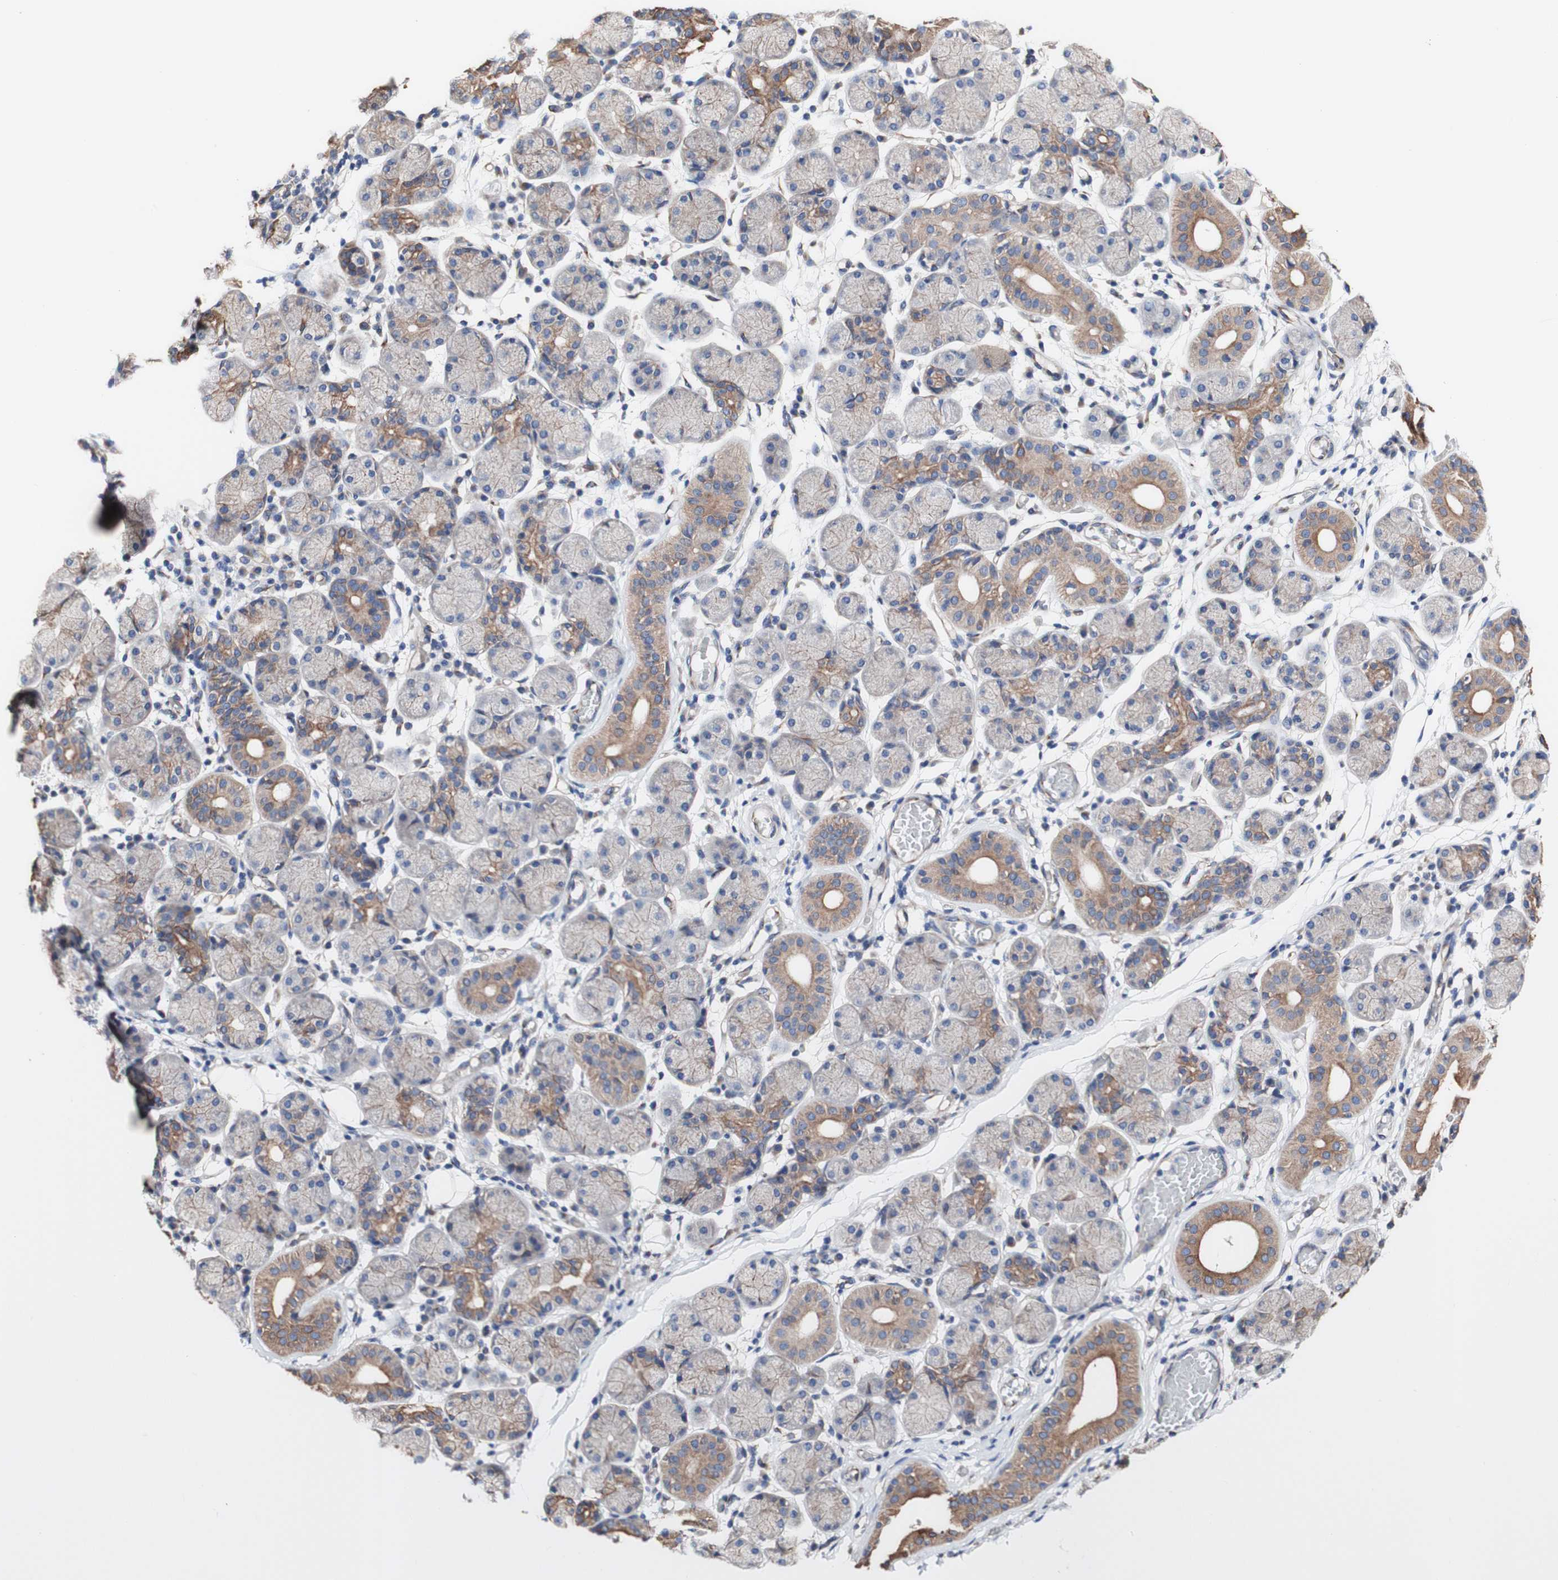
{"staining": {"intensity": "moderate", "quantity": "25%-75%", "location": "cytoplasmic/membranous"}, "tissue": "salivary gland", "cell_type": "Glandular cells", "image_type": "normal", "snomed": [{"axis": "morphology", "description": "Normal tissue, NOS"}, {"axis": "topography", "description": "Salivary gland"}], "caption": "Immunohistochemistry histopathology image of normal salivary gland: salivary gland stained using immunohistochemistry demonstrates medium levels of moderate protein expression localized specifically in the cytoplasmic/membranous of glandular cells, appearing as a cytoplasmic/membranous brown color.", "gene": "LRIG3", "patient": {"sex": "female", "age": 24}}